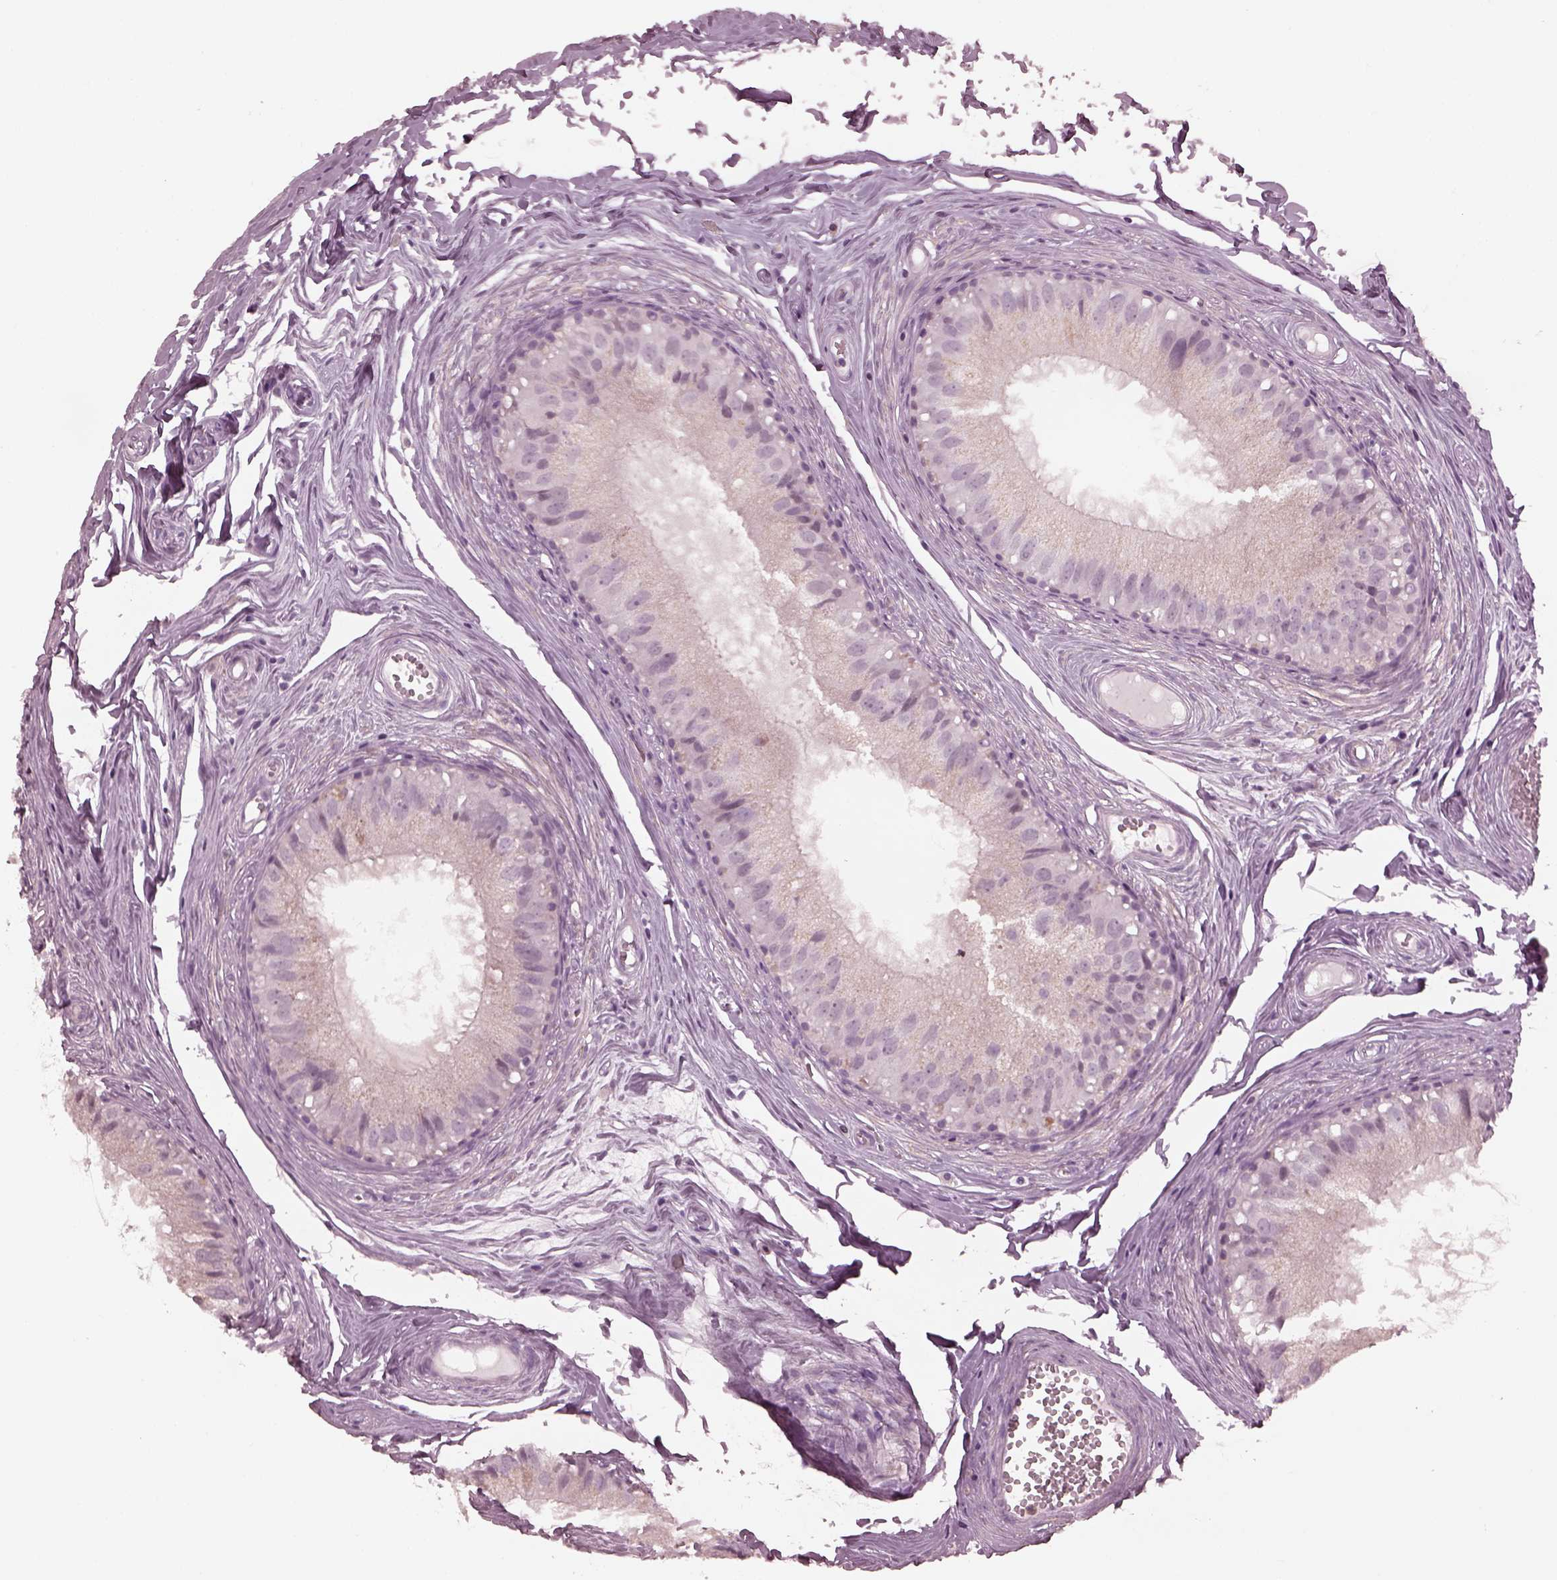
{"staining": {"intensity": "negative", "quantity": "none", "location": "none"}, "tissue": "epididymis", "cell_type": "Glandular cells", "image_type": "normal", "snomed": [{"axis": "morphology", "description": "Normal tissue, NOS"}, {"axis": "topography", "description": "Epididymis"}], "caption": "Immunohistochemistry (IHC) image of unremarkable epididymis: human epididymis stained with DAB reveals no significant protein positivity in glandular cells. The staining is performed using DAB brown chromogen with nuclei counter-stained in using hematoxylin.", "gene": "CCDC170", "patient": {"sex": "male", "age": 45}}